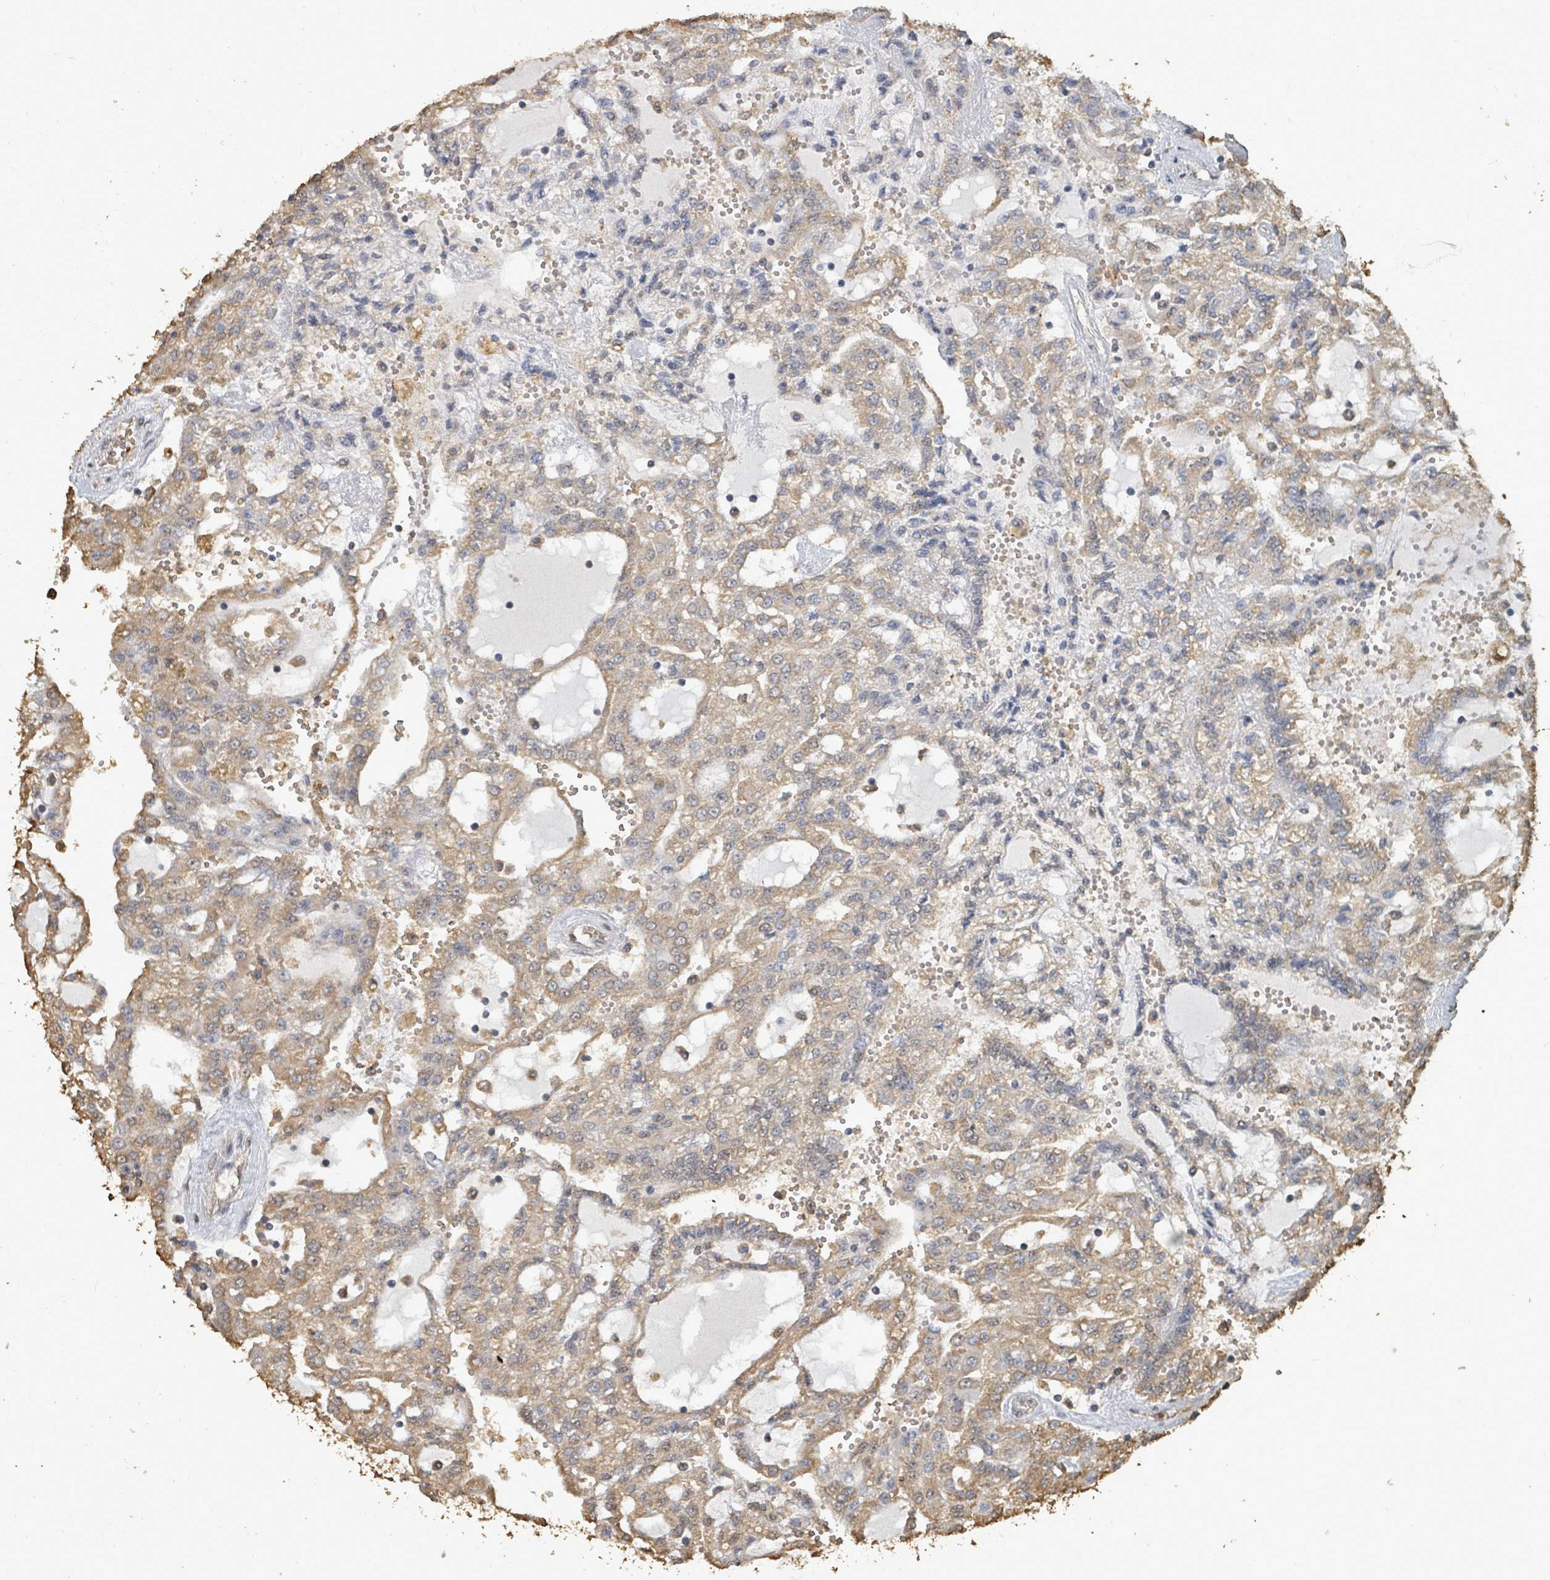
{"staining": {"intensity": "weak", "quantity": ">75%", "location": "cytoplasmic/membranous"}, "tissue": "renal cancer", "cell_type": "Tumor cells", "image_type": "cancer", "snomed": [{"axis": "morphology", "description": "Adenocarcinoma, NOS"}, {"axis": "topography", "description": "Kidney"}], "caption": "Immunohistochemical staining of renal adenocarcinoma reveals weak cytoplasmic/membranous protein positivity in approximately >75% of tumor cells.", "gene": "C6orf52", "patient": {"sex": "male", "age": 63}}